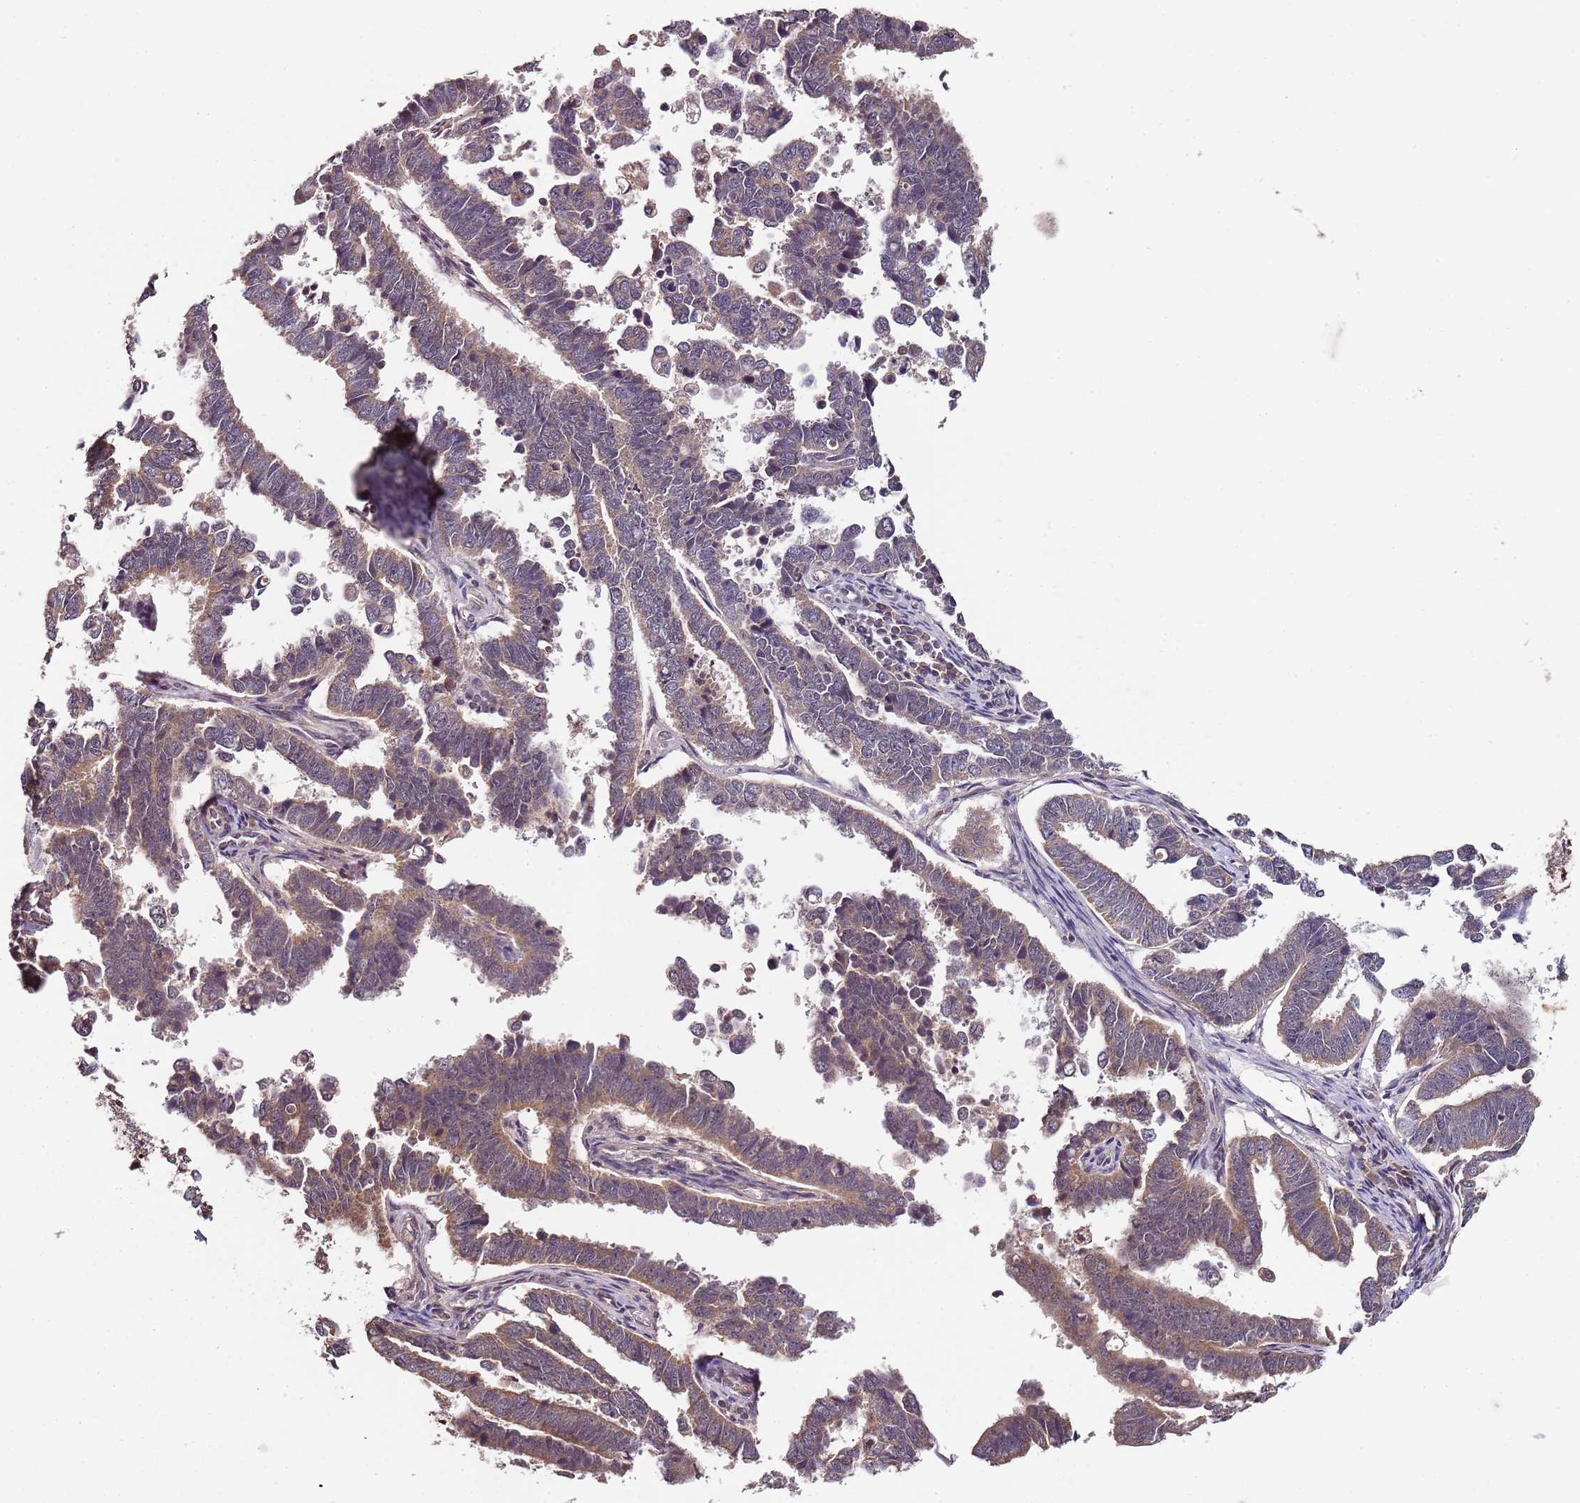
{"staining": {"intensity": "moderate", "quantity": "25%-75%", "location": "cytoplasmic/membranous"}, "tissue": "endometrial cancer", "cell_type": "Tumor cells", "image_type": "cancer", "snomed": [{"axis": "morphology", "description": "Adenocarcinoma, NOS"}, {"axis": "topography", "description": "Endometrium"}], "caption": "High-power microscopy captured an IHC photomicrograph of adenocarcinoma (endometrial), revealing moderate cytoplasmic/membranous staining in approximately 25%-75% of tumor cells.", "gene": "LIN37", "patient": {"sex": "female", "age": 75}}